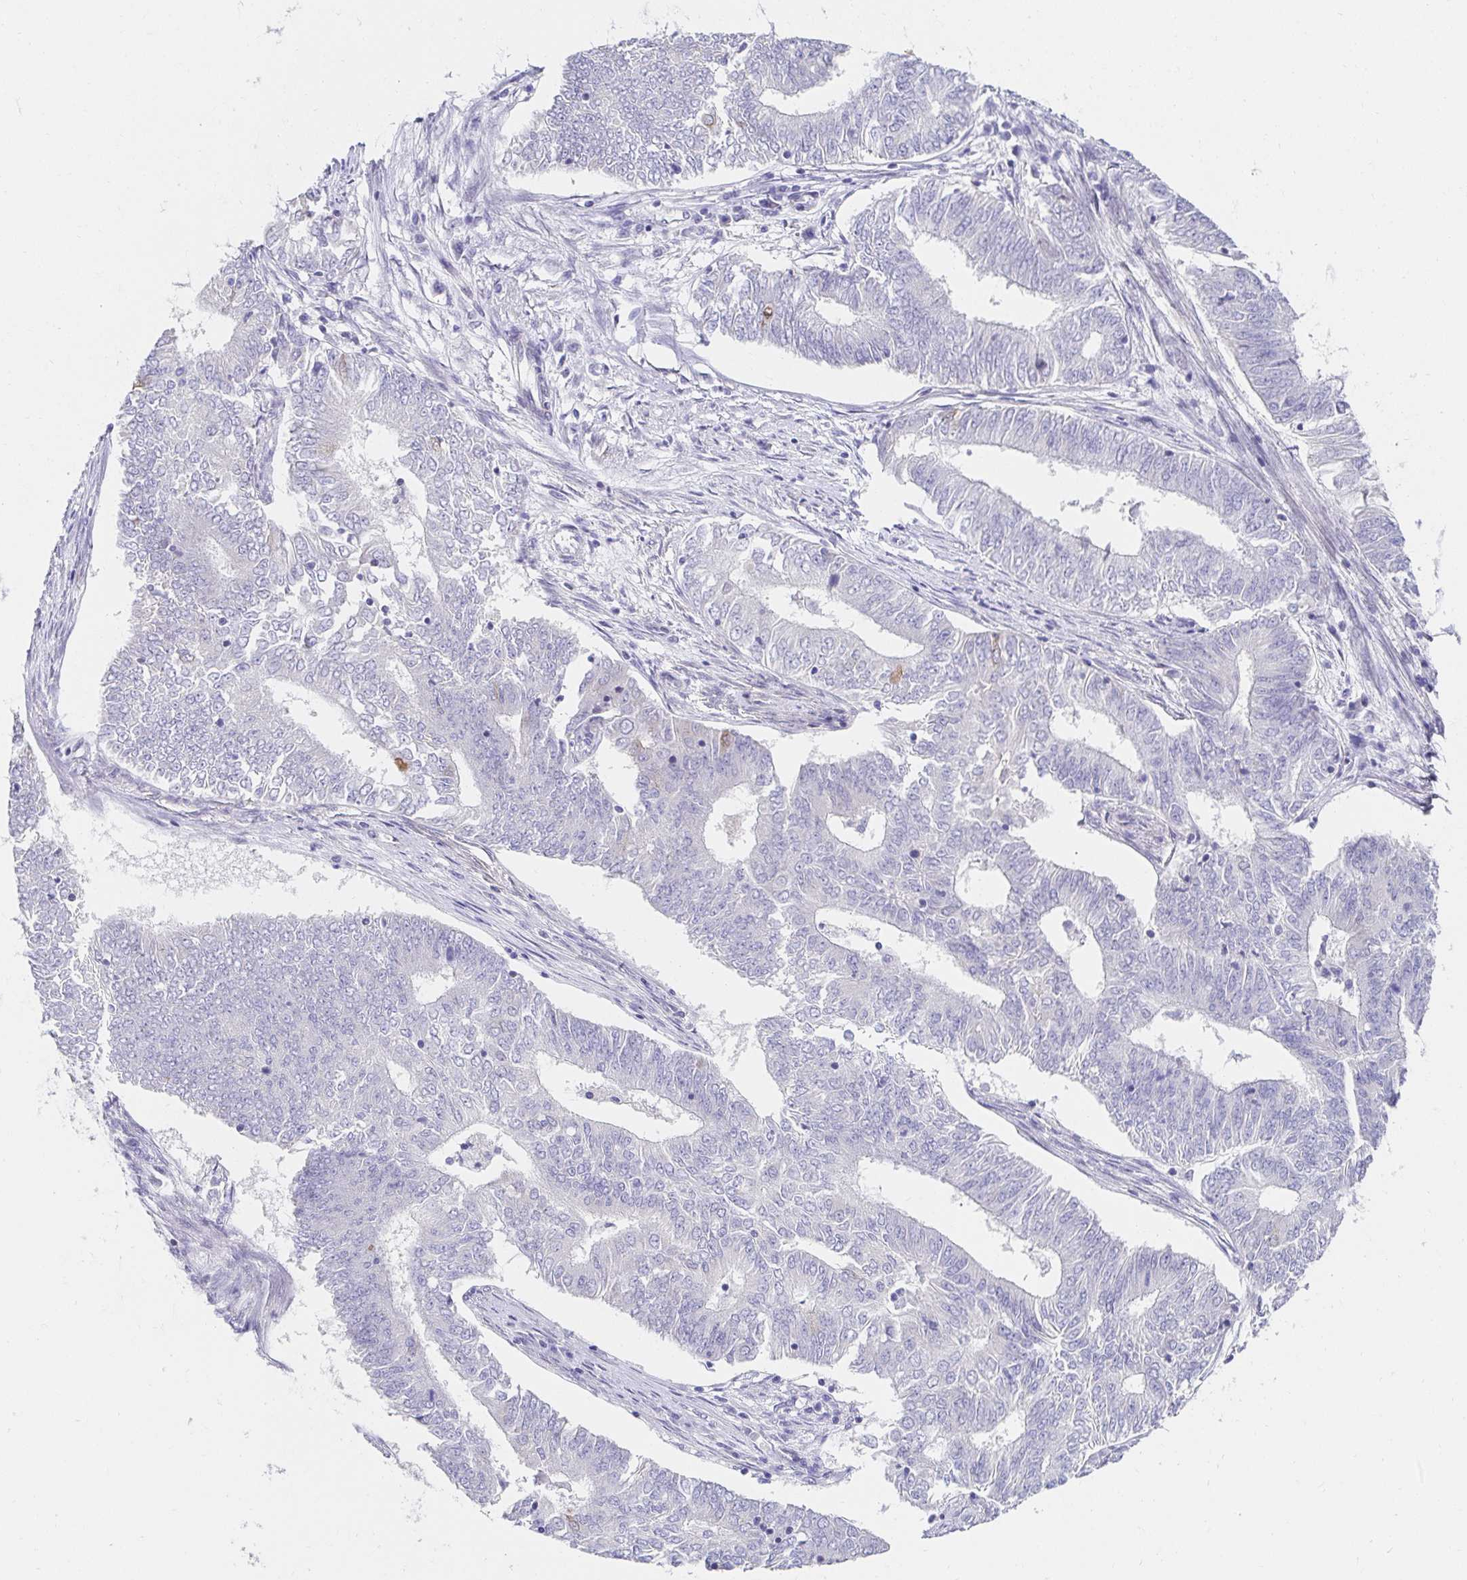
{"staining": {"intensity": "negative", "quantity": "none", "location": "none"}, "tissue": "endometrial cancer", "cell_type": "Tumor cells", "image_type": "cancer", "snomed": [{"axis": "morphology", "description": "Adenocarcinoma, NOS"}, {"axis": "topography", "description": "Endometrium"}], "caption": "IHC image of endometrial cancer stained for a protein (brown), which displays no staining in tumor cells. (DAB (3,3'-diaminobenzidine) IHC visualized using brightfield microscopy, high magnification).", "gene": "AKAP14", "patient": {"sex": "female", "age": 62}}